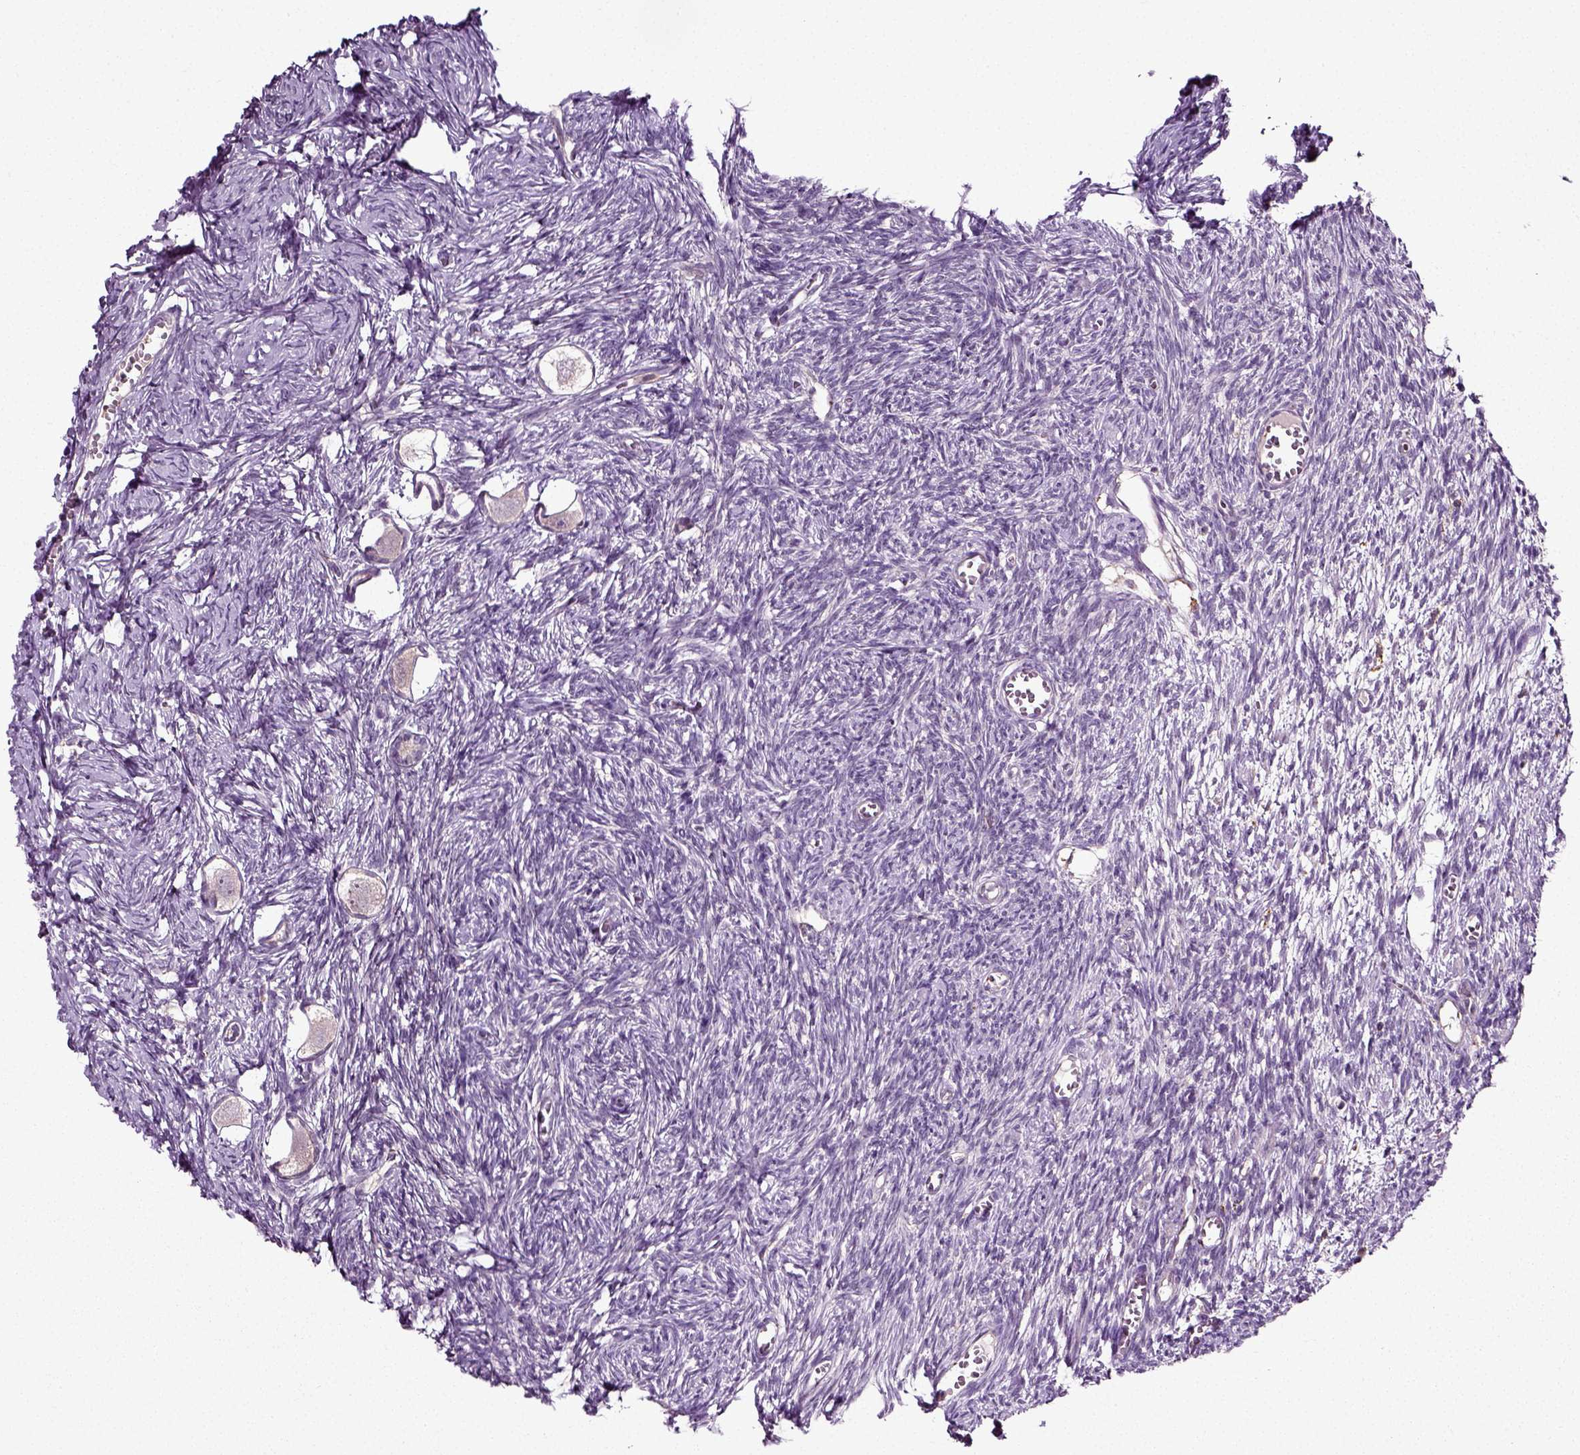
{"staining": {"intensity": "negative", "quantity": "none", "location": "none"}, "tissue": "ovary", "cell_type": "Follicle cells", "image_type": "normal", "snomed": [{"axis": "morphology", "description": "Normal tissue, NOS"}, {"axis": "topography", "description": "Ovary"}], "caption": "This is a image of immunohistochemistry staining of unremarkable ovary, which shows no staining in follicle cells.", "gene": "RHOF", "patient": {"sex": "female", "age": 27}}